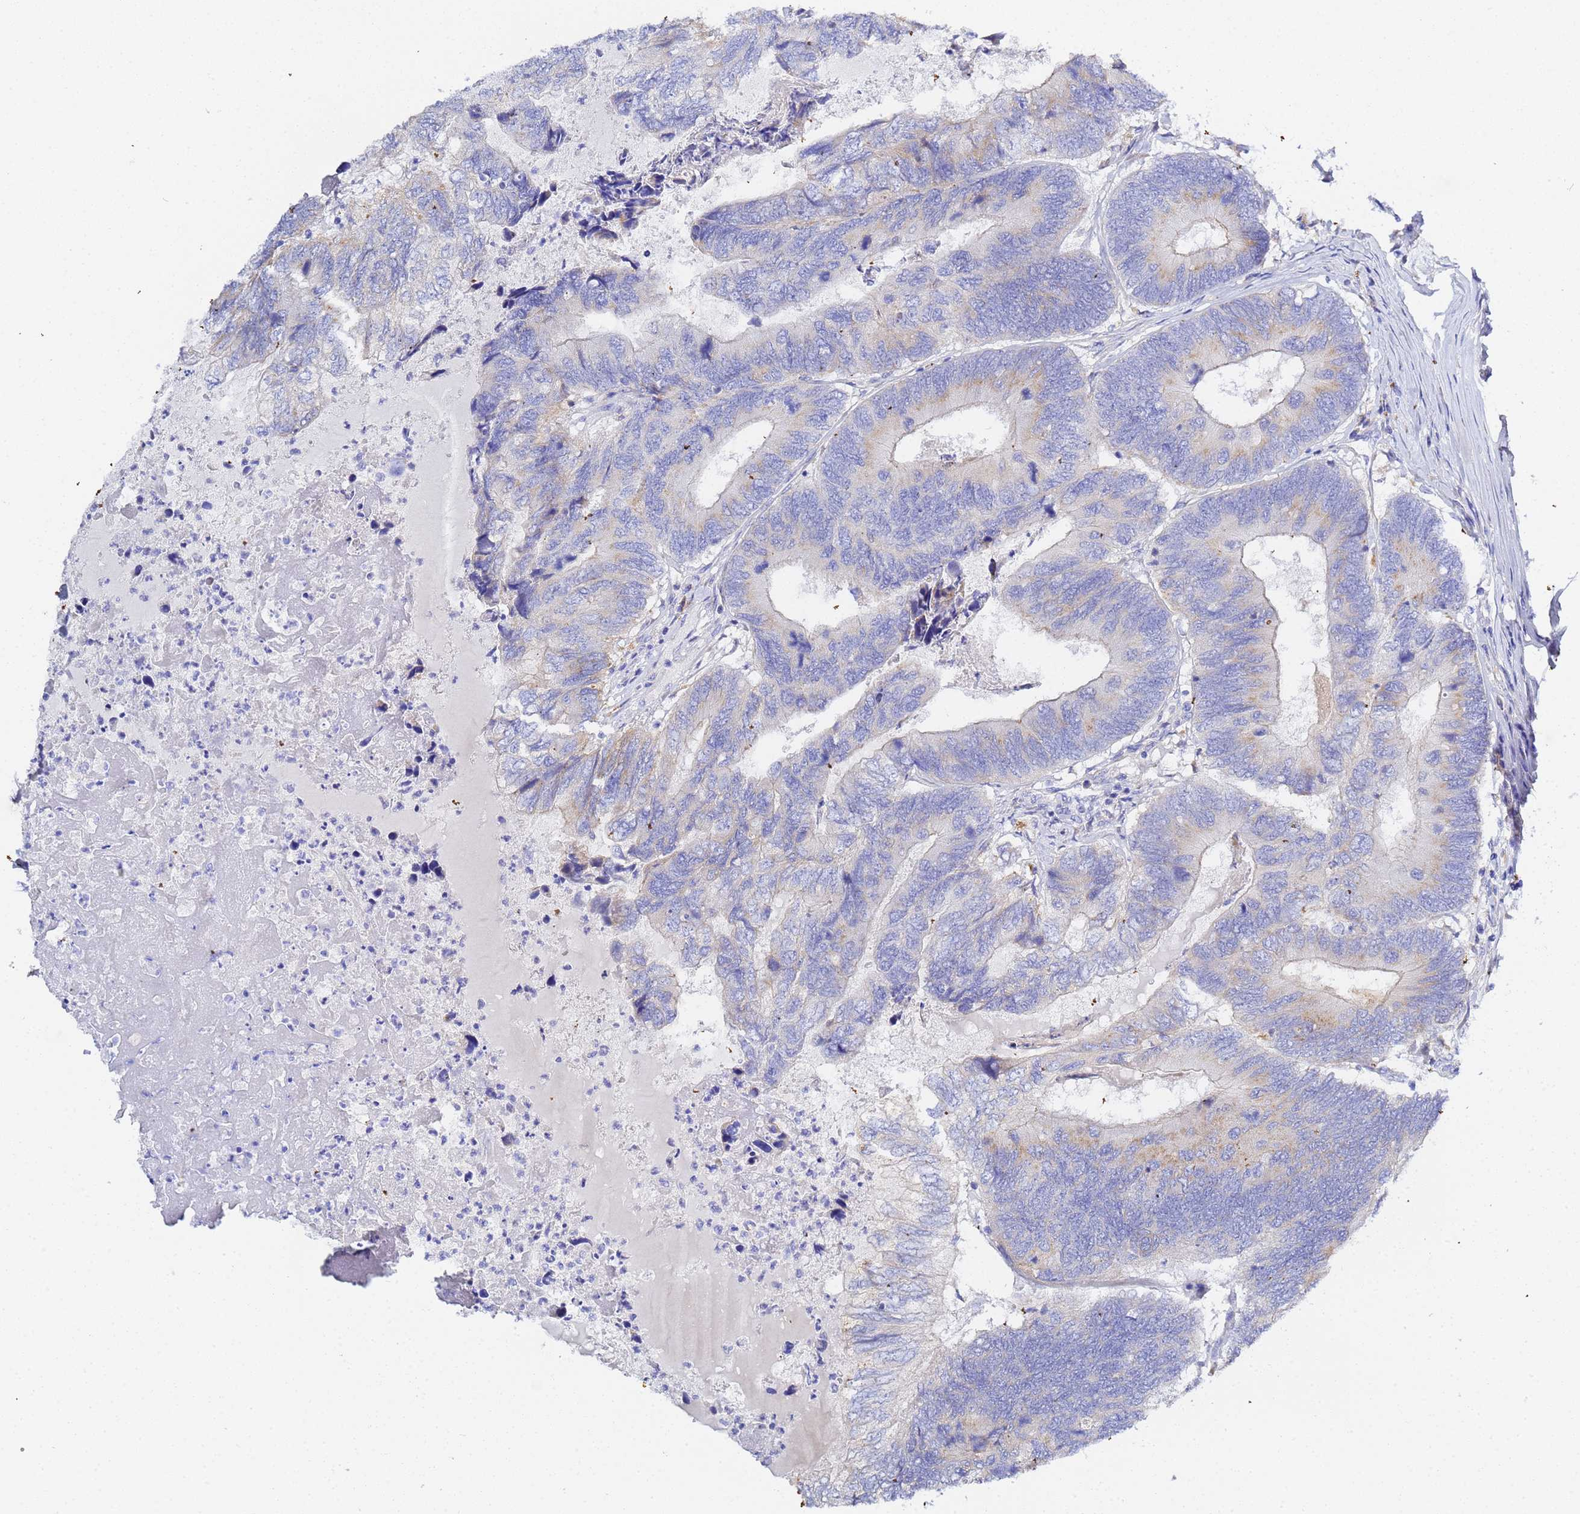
{"staining": {"intensity": "weak", "quantity": "<25%", "location": "cytoplasmic/membranous"}, "tissue": "colorectal cancer", "cell_type": "Tumor cells", "image_type": "cancer", "snomed": [{"axis": "morphology", "description": "Adenocarcinoma, NOS"}, {"axis": "topography", "description": "Colon"}], "caption": "Tumor cells show no significant staining in adenocarcinoma (colorectal).", "gene": "VTI1B", "patient": {"sex": "female", "age": 67}}